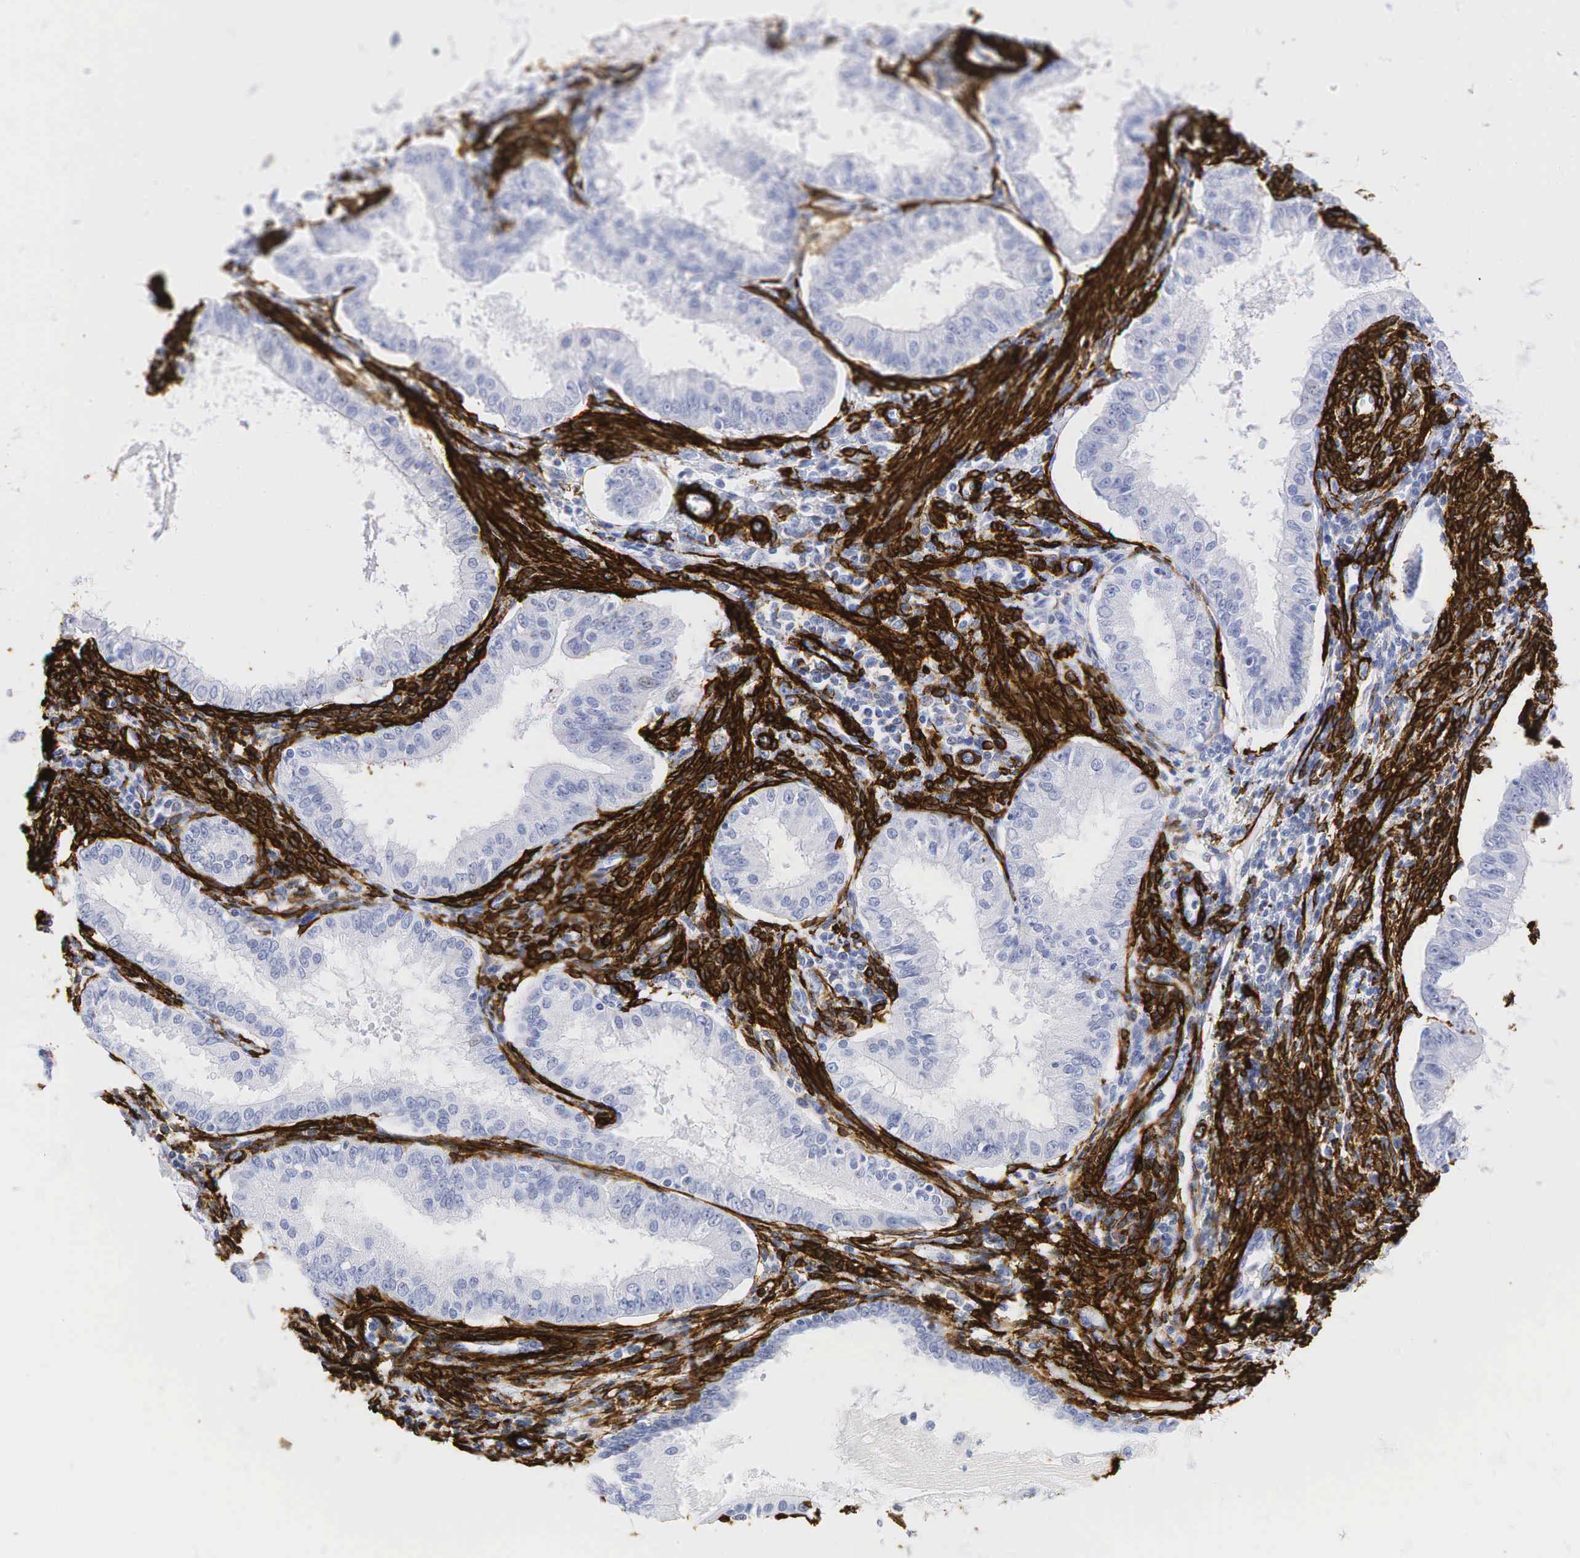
{"staining": {"intensity": "negative", "quantity": "none", "location": "none"}, "tissue": "endometrial cancer", "cell_type": "Tumor cells", "image_type": "cancer", "snomed": [{"axis": "morphology", "description": "Adenocarcinoma, NOS"}, {"axis": "topography", "description": "Endometrium"}], "caption": "Micrograph shows no significant protein staining in tumor cells of endometrial cancer (adenocarcinoma).", "gene": "ACTA2", "patient": {"sex": "female", "age": 76}}